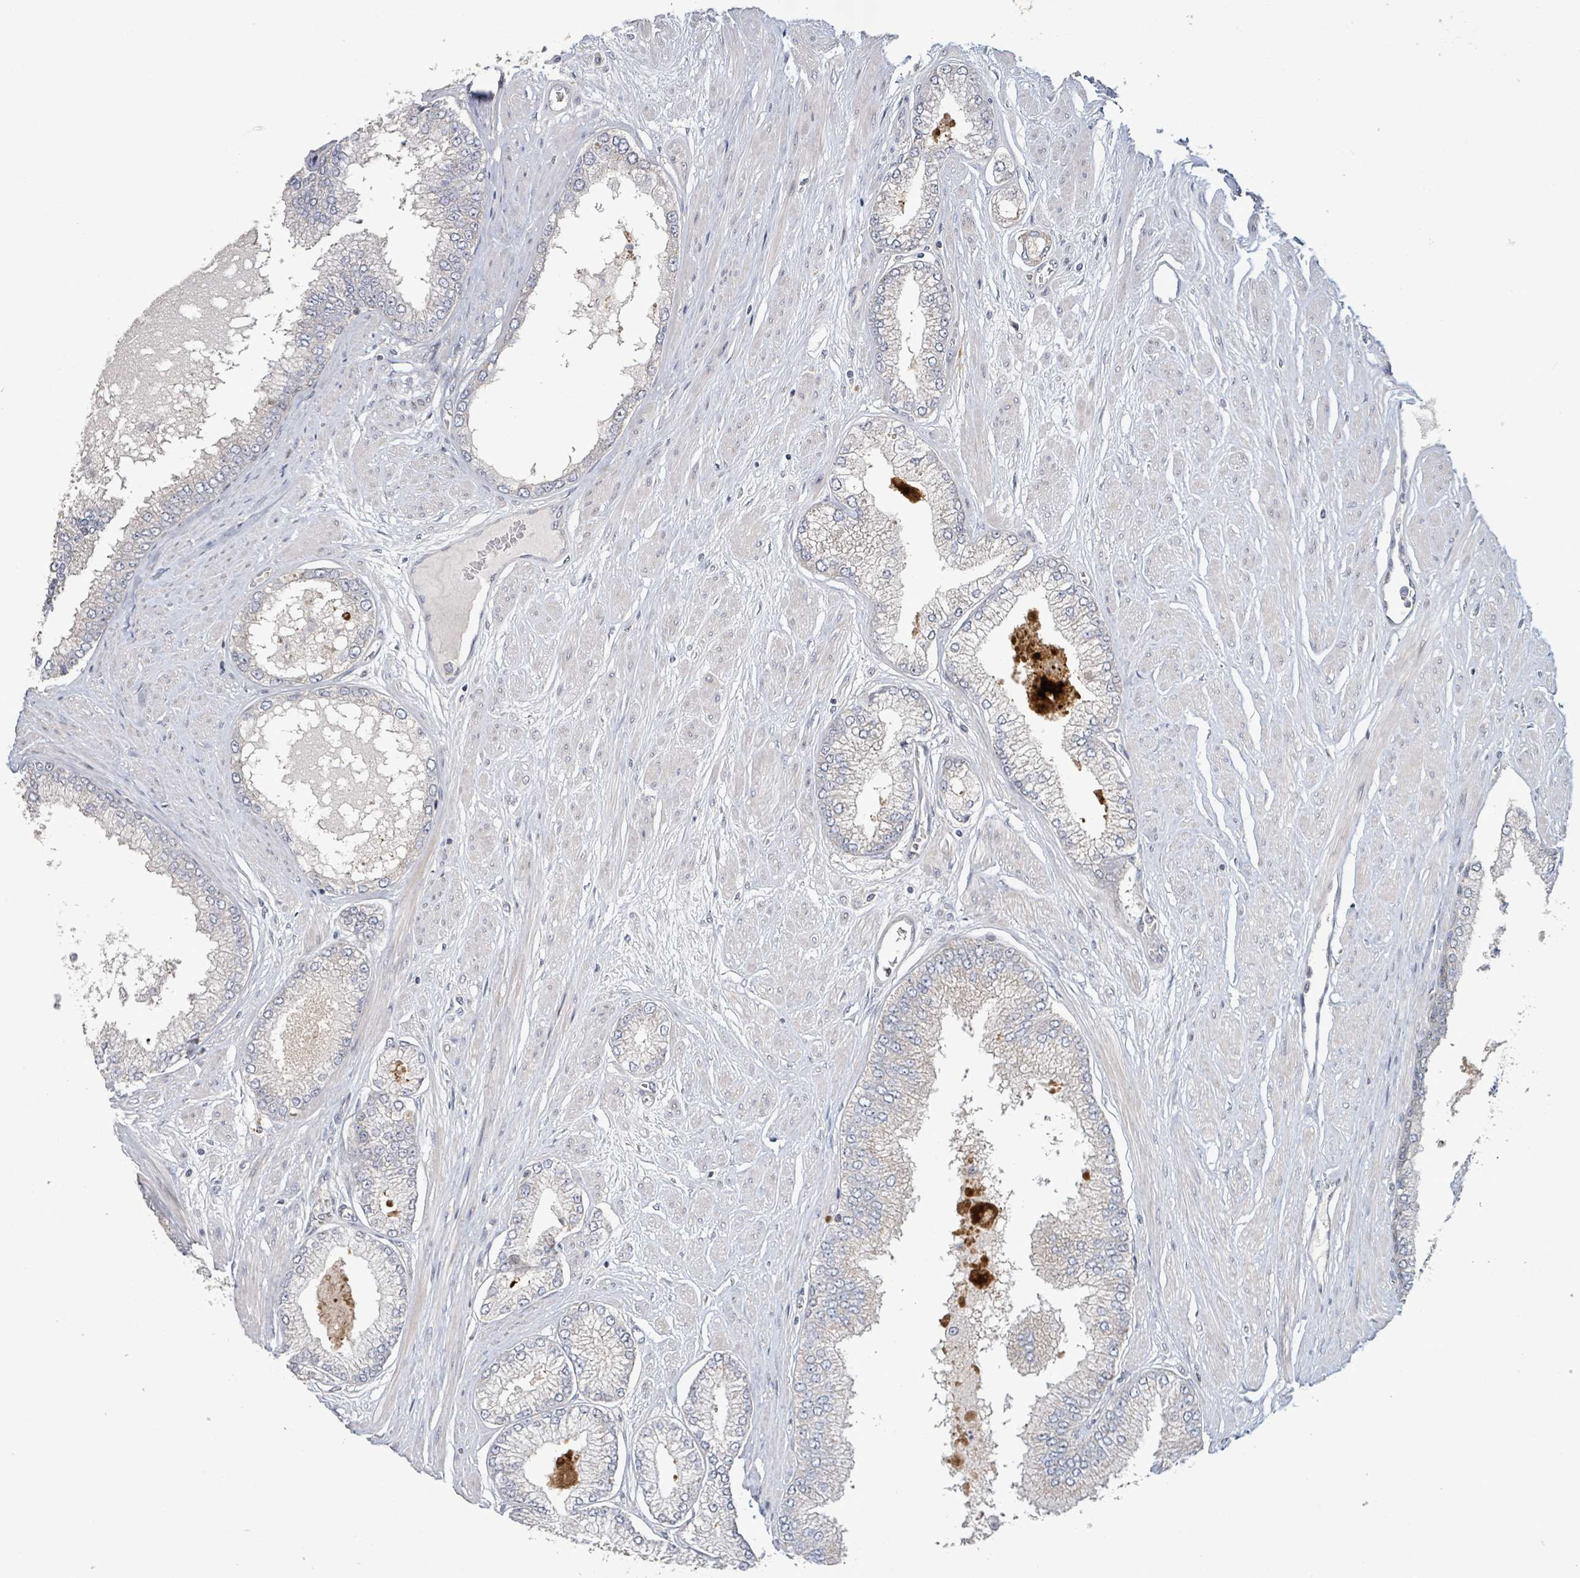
{"staining": {"intensity": "negative", "quantity": "none", "location": "none"}, "tissue": "prostate cancer", "cell_type": "Tumor cells", "image_type": "cancer", "snomed": [{"axis": "morphology", "description": "Adenocarcinoma, Low grade"}, {"axis": "topography", "description": "Prostate"}], "caption": "This is an immunohistochemistry image of low-grade adenocarcinoma (prostate). There is no staining in tumor cells.", "gene": "LILRA4", "patient": {"sex": "male", "age": 55}}